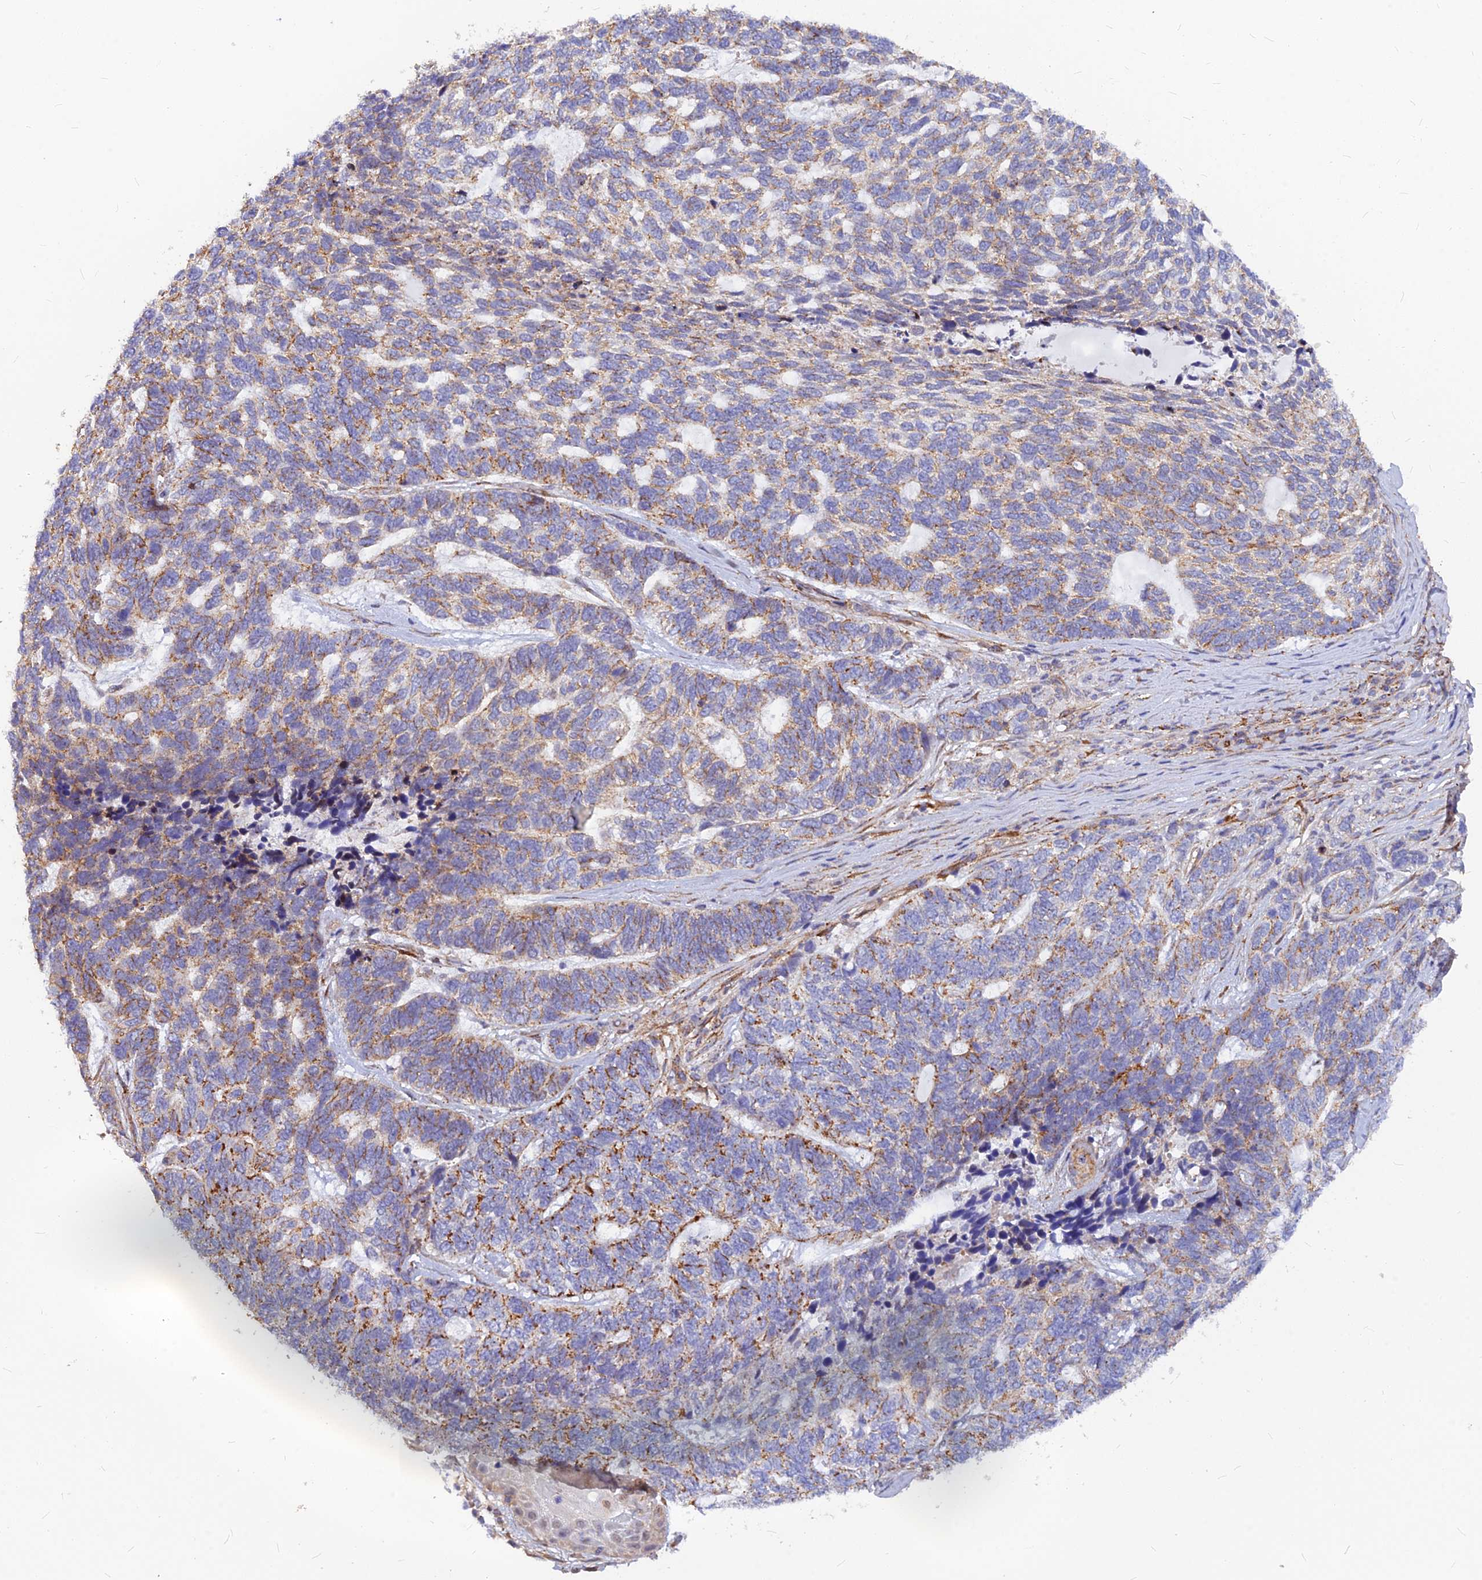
{"staining": {"intensity": "moderate", "quantity": "25%-75%", "location": "cytoplasmic/membranous"}, "tissue": "skin cancer", "cell_type": "Tumor cells", "image_type": "cancer", "snomed": [{"axis": "morphology", "description": "Basal cell carcinoma"}, {"axis": "topography", "description": "Skin"}], "caption": "High-magnification brightfield microscopy of skin basal cell carcinoma stained with DAB (3,3'-diaminobenzidine) (brown) and counterstained with hematoxylin (blue). tumor cells exhibit moderate cytoplasmic/membranous staining is identified in about25%-75% of cells.", "gene": "VSTM2L", "patient": {"sex": "female", "age": 65}}